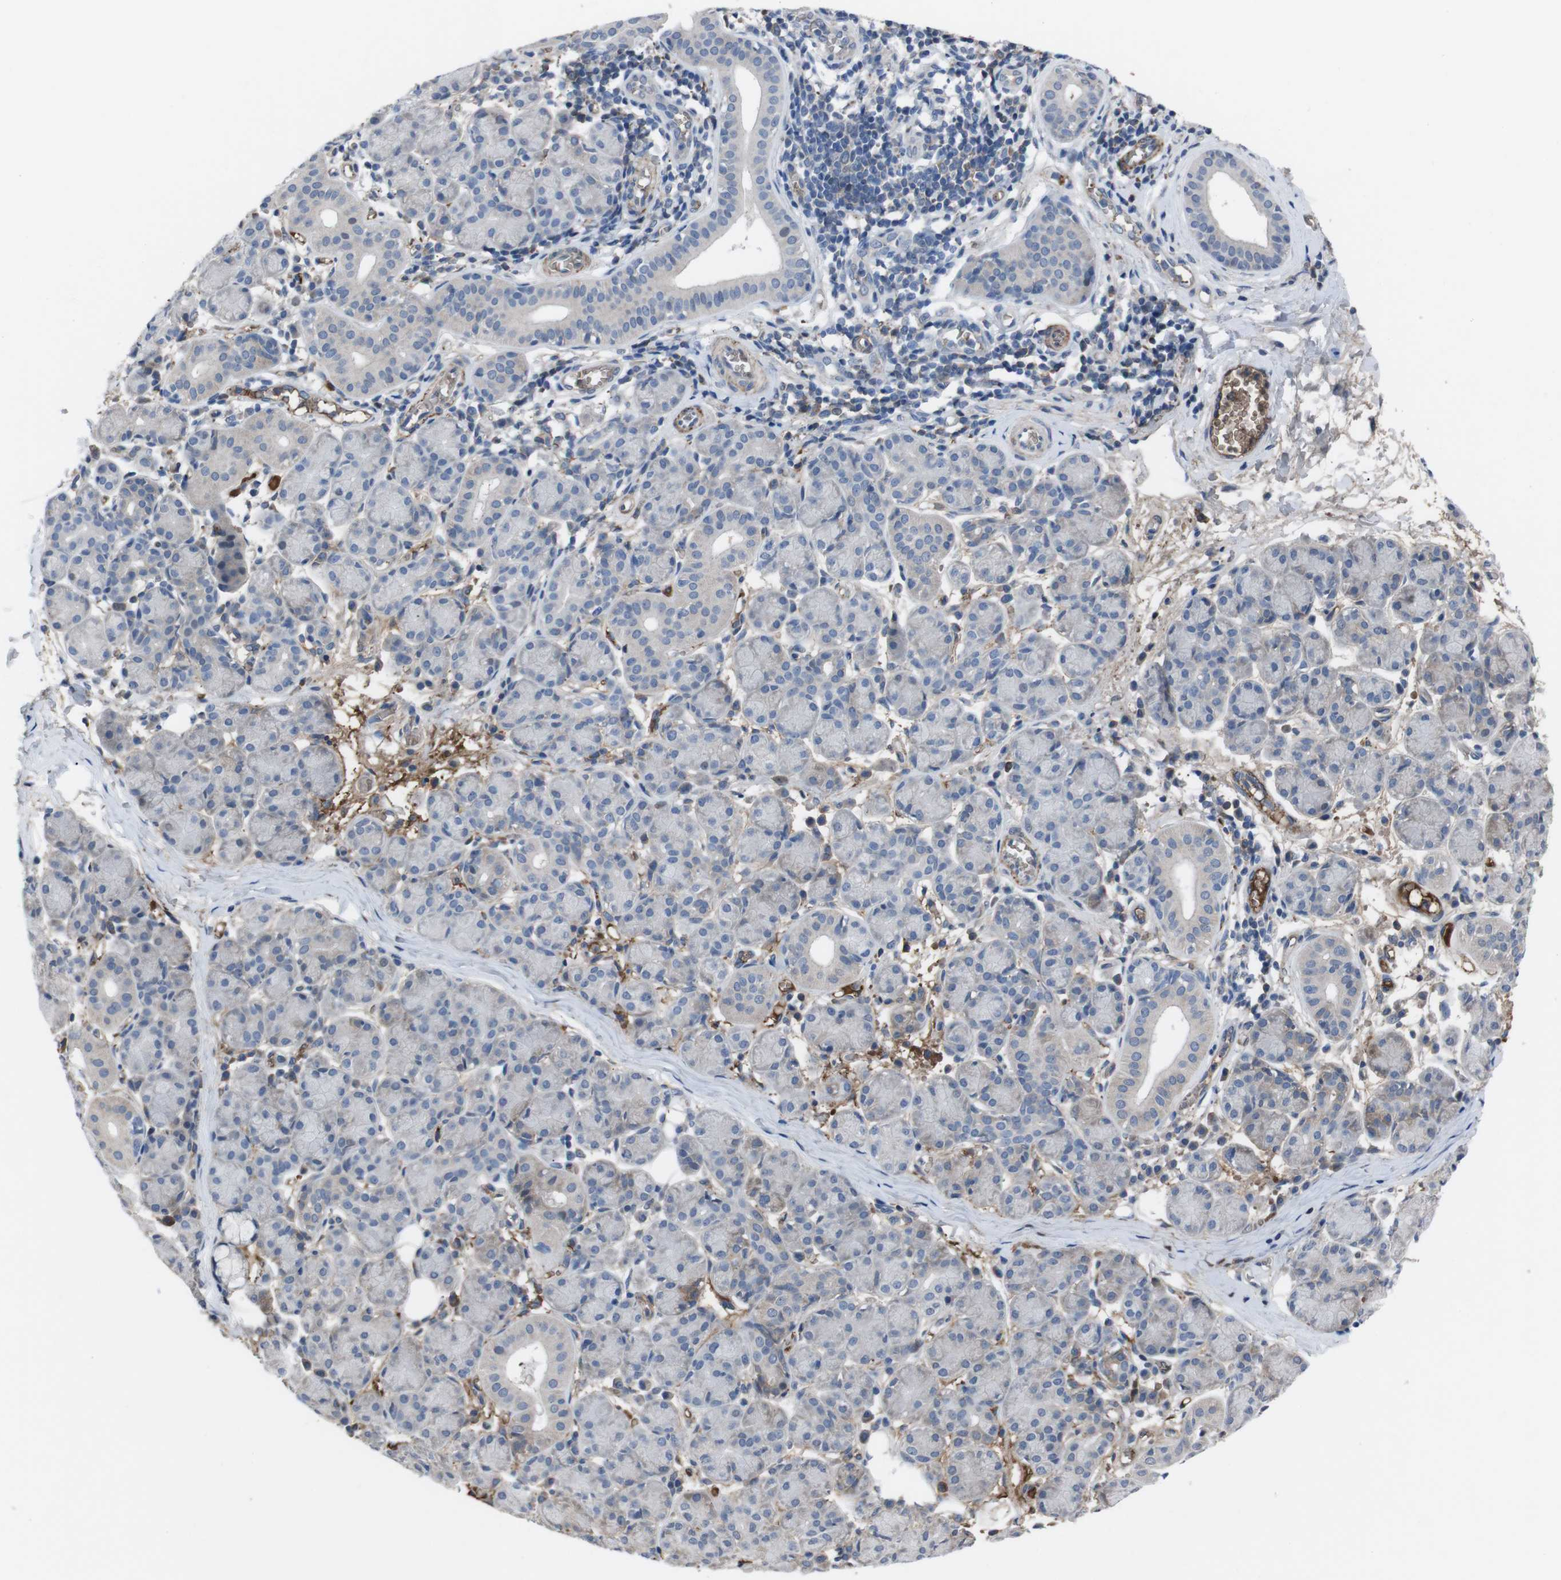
{"staining": {"intensity": "weak", "quantity": "<25%", "location": "cytoplasmic/membranous"}, "tissue": "salivary gland", "cell_type": "Glandular cells", "image_type": "normal", "snomed": [{"axis": "morphology", "description": "Normal tissue, NOS"}, {"axis": "morphology", "description": "Inflammation, NOS"}, {"axis": "topography", "description": "Lymph node"}, {"axis": "topography", "description": "Salivary gland"}], "caption": "IHC photomicrograph of benign human salivary gland stained for a protein (brown), which reveals no expression in glandular cells.", "gene": "SPTB", "patient": {"sex": "male", "age": 3}}